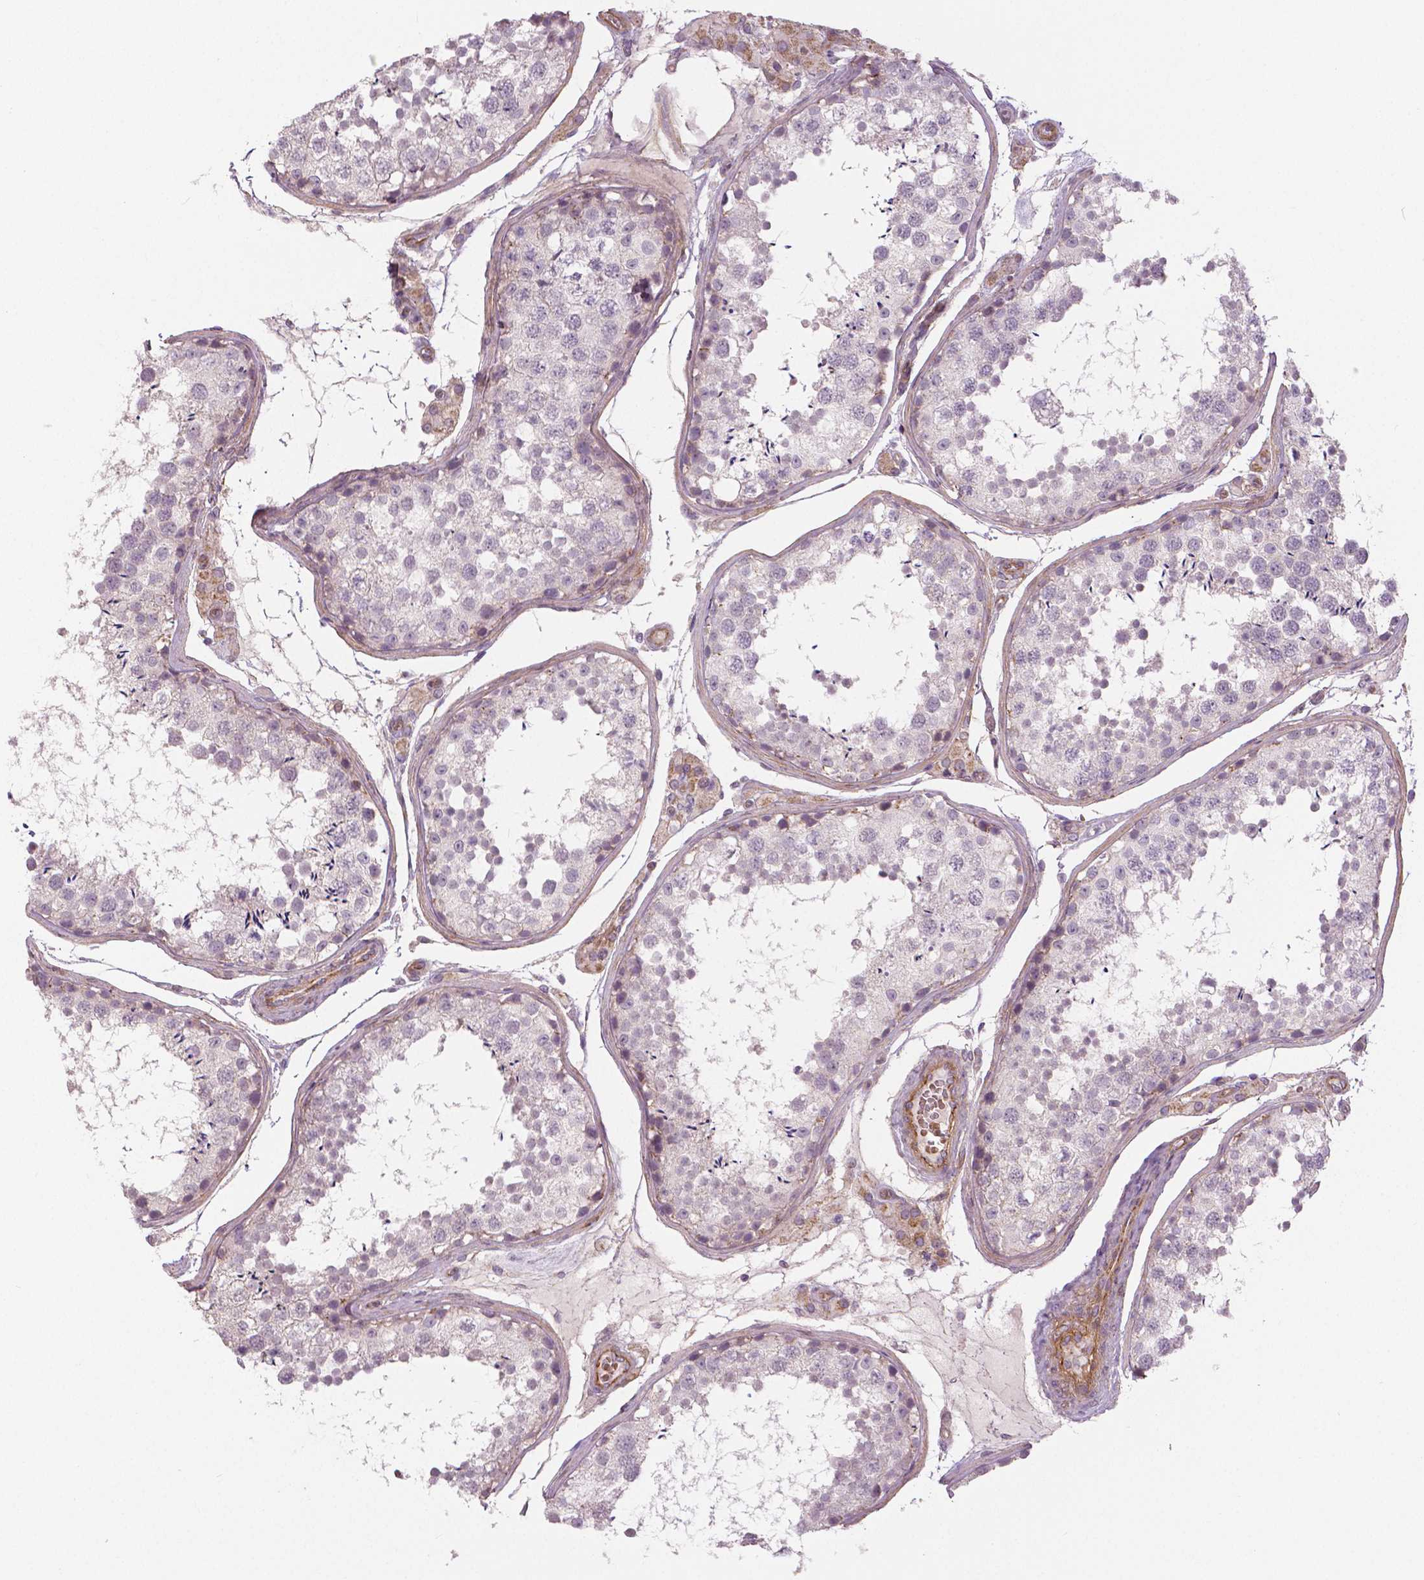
{"staining": {"intensity": "negative", "quantity": "none", "location": "none"}, "tissue": "testis", "cell_type": "Cells in seminiferous ducts", "image_type": "normal", "snomed": [{"axis": "morphology", "description": "Normal tissue, NOS"}, {"axis": "topography", "description": "Testis"}], "caption": "A high-resolution image shows immunohistochemistry (IHC) staining of normal testis, which displays no significant staining in cells in seminiferous ducts.", "gene": "FLT1", "patient": {"sex": "male", "age": 29}}